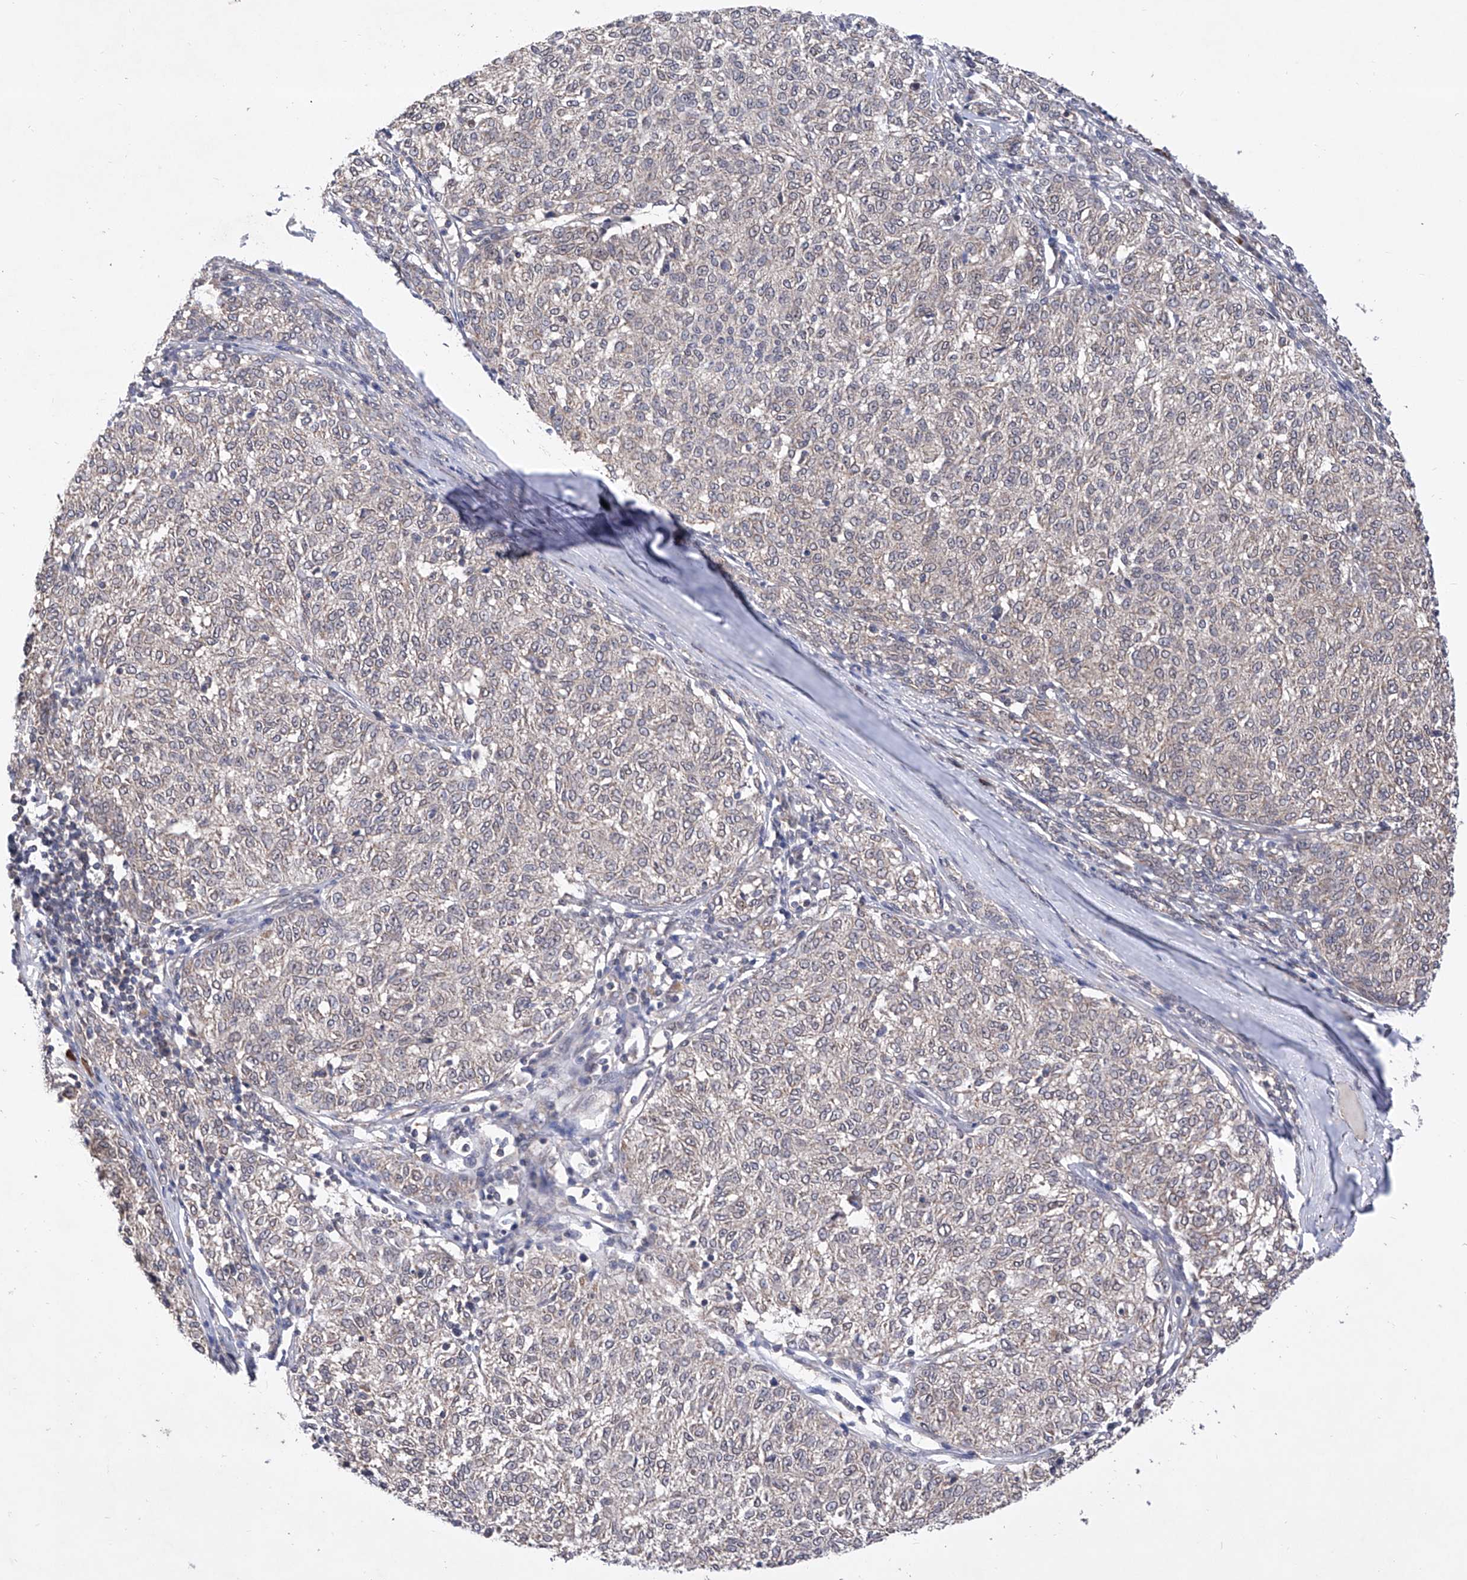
{"staining": {"intensity": "negative", "quantity": "none", "location": "none"}, "tissue": "melanoma", "cell_type": "Tumor cells", "image_type": "cancer", "snomed": [{"axis": "morphology", "description": "Malignant melanoma, NOS"}, {"axis": "topography", "description": "Skin"}], "caption": "Tumor cells are negative for brown protein staining in malignant melanoma.", "gene": "USP45", "patient": {"sex": "female", "age": 72}}